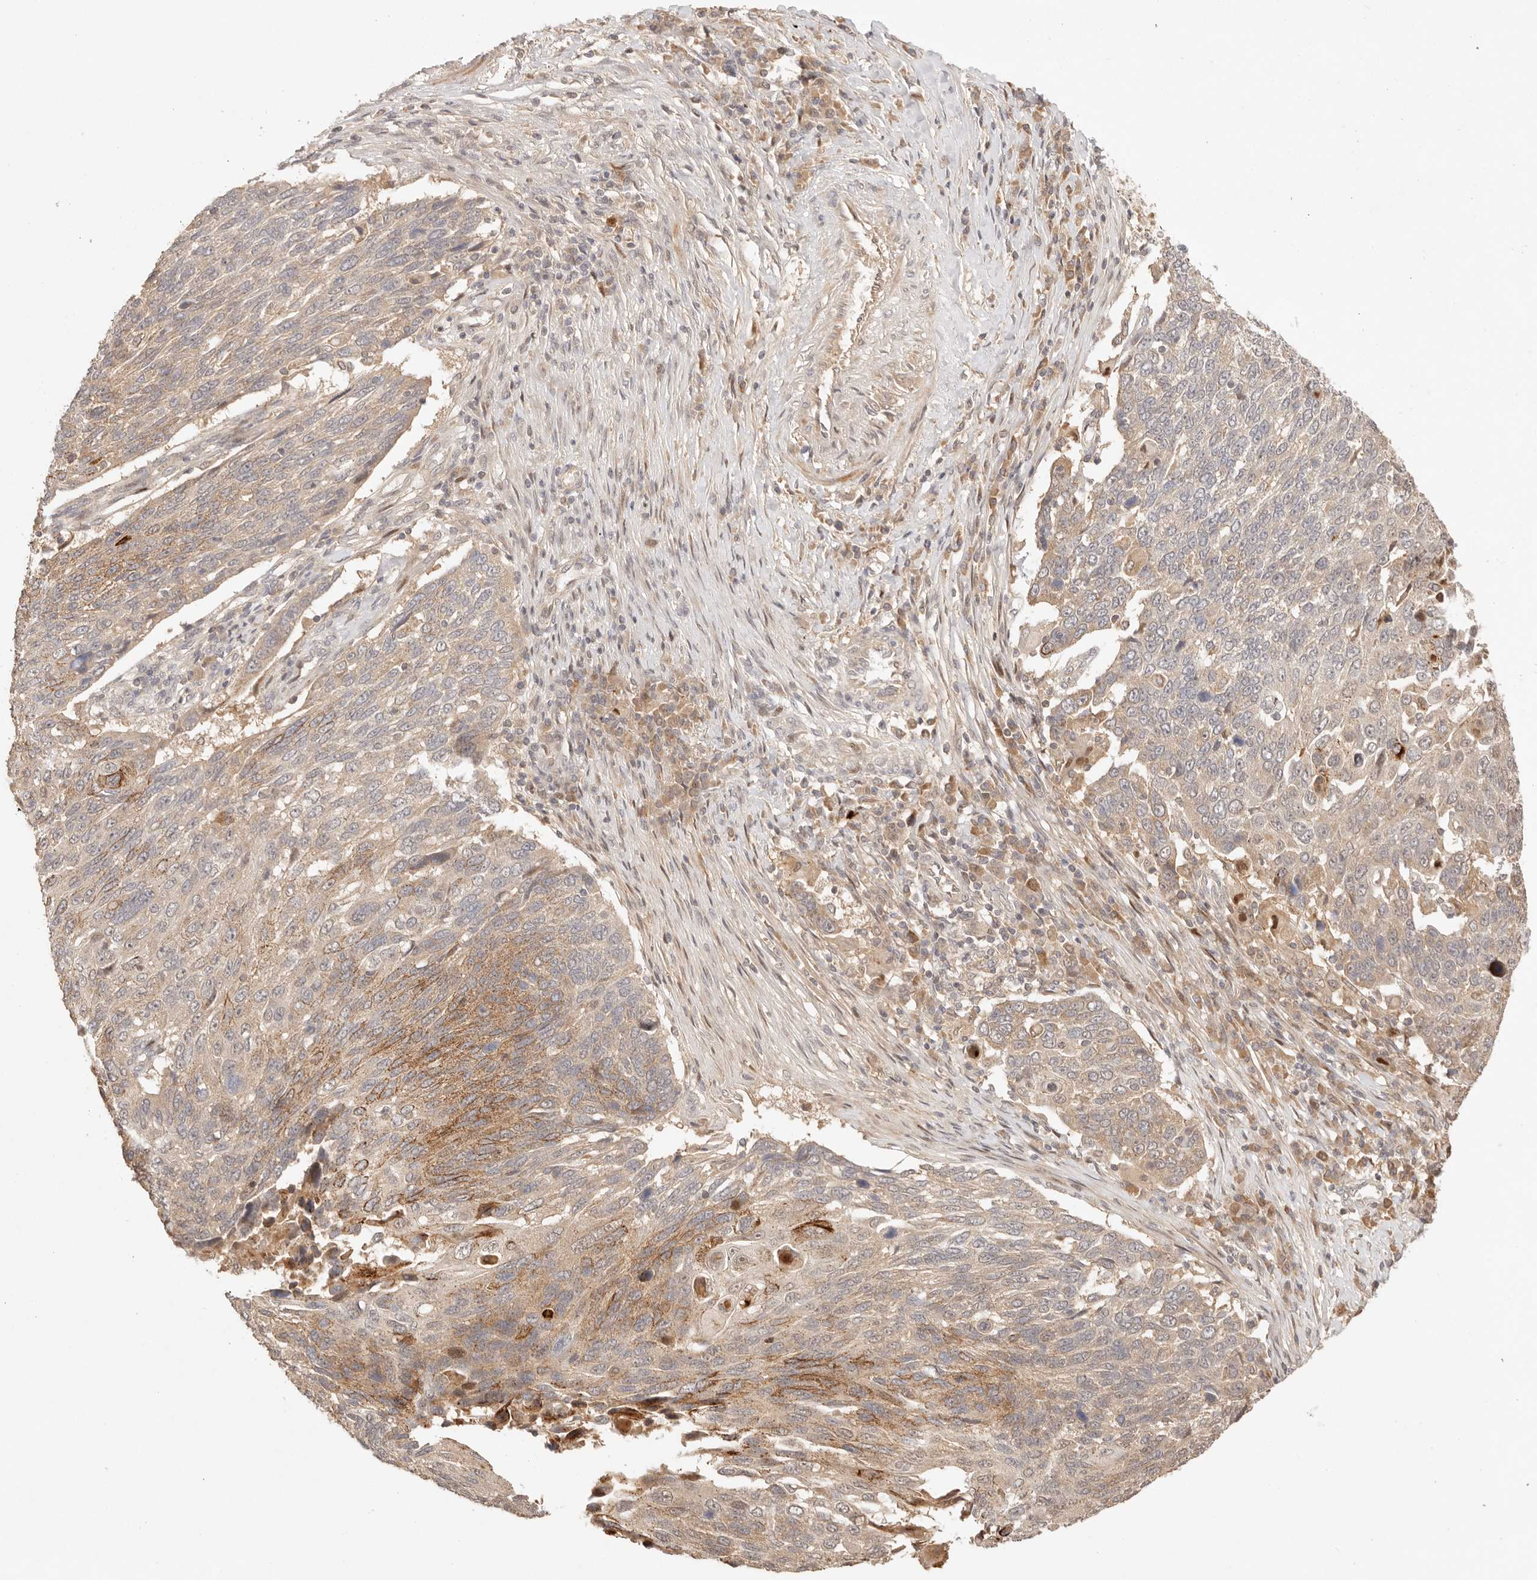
{"staining": {"intensity": "moderate", "quantity": "25%-75%", "location": "cytoplasmic/membranous"}, "tissue": "lung cancer", "cell_type": "Tumor cells", "image_type": "cancer", "snomed": [{"axis": "morphology", "description": "Squamous cell carcinoma, NOS"}, {"axis": "topography", "description": "Lung"}], "caption": "A medium amount of moderate cytoplasmic/membranous positivity is seen in about 25%-75% of tumor cells in lung squamous cell carcinoma tissue.", "gene": "PHLDA3", "patient": {"sex": "male", "age": 66}}